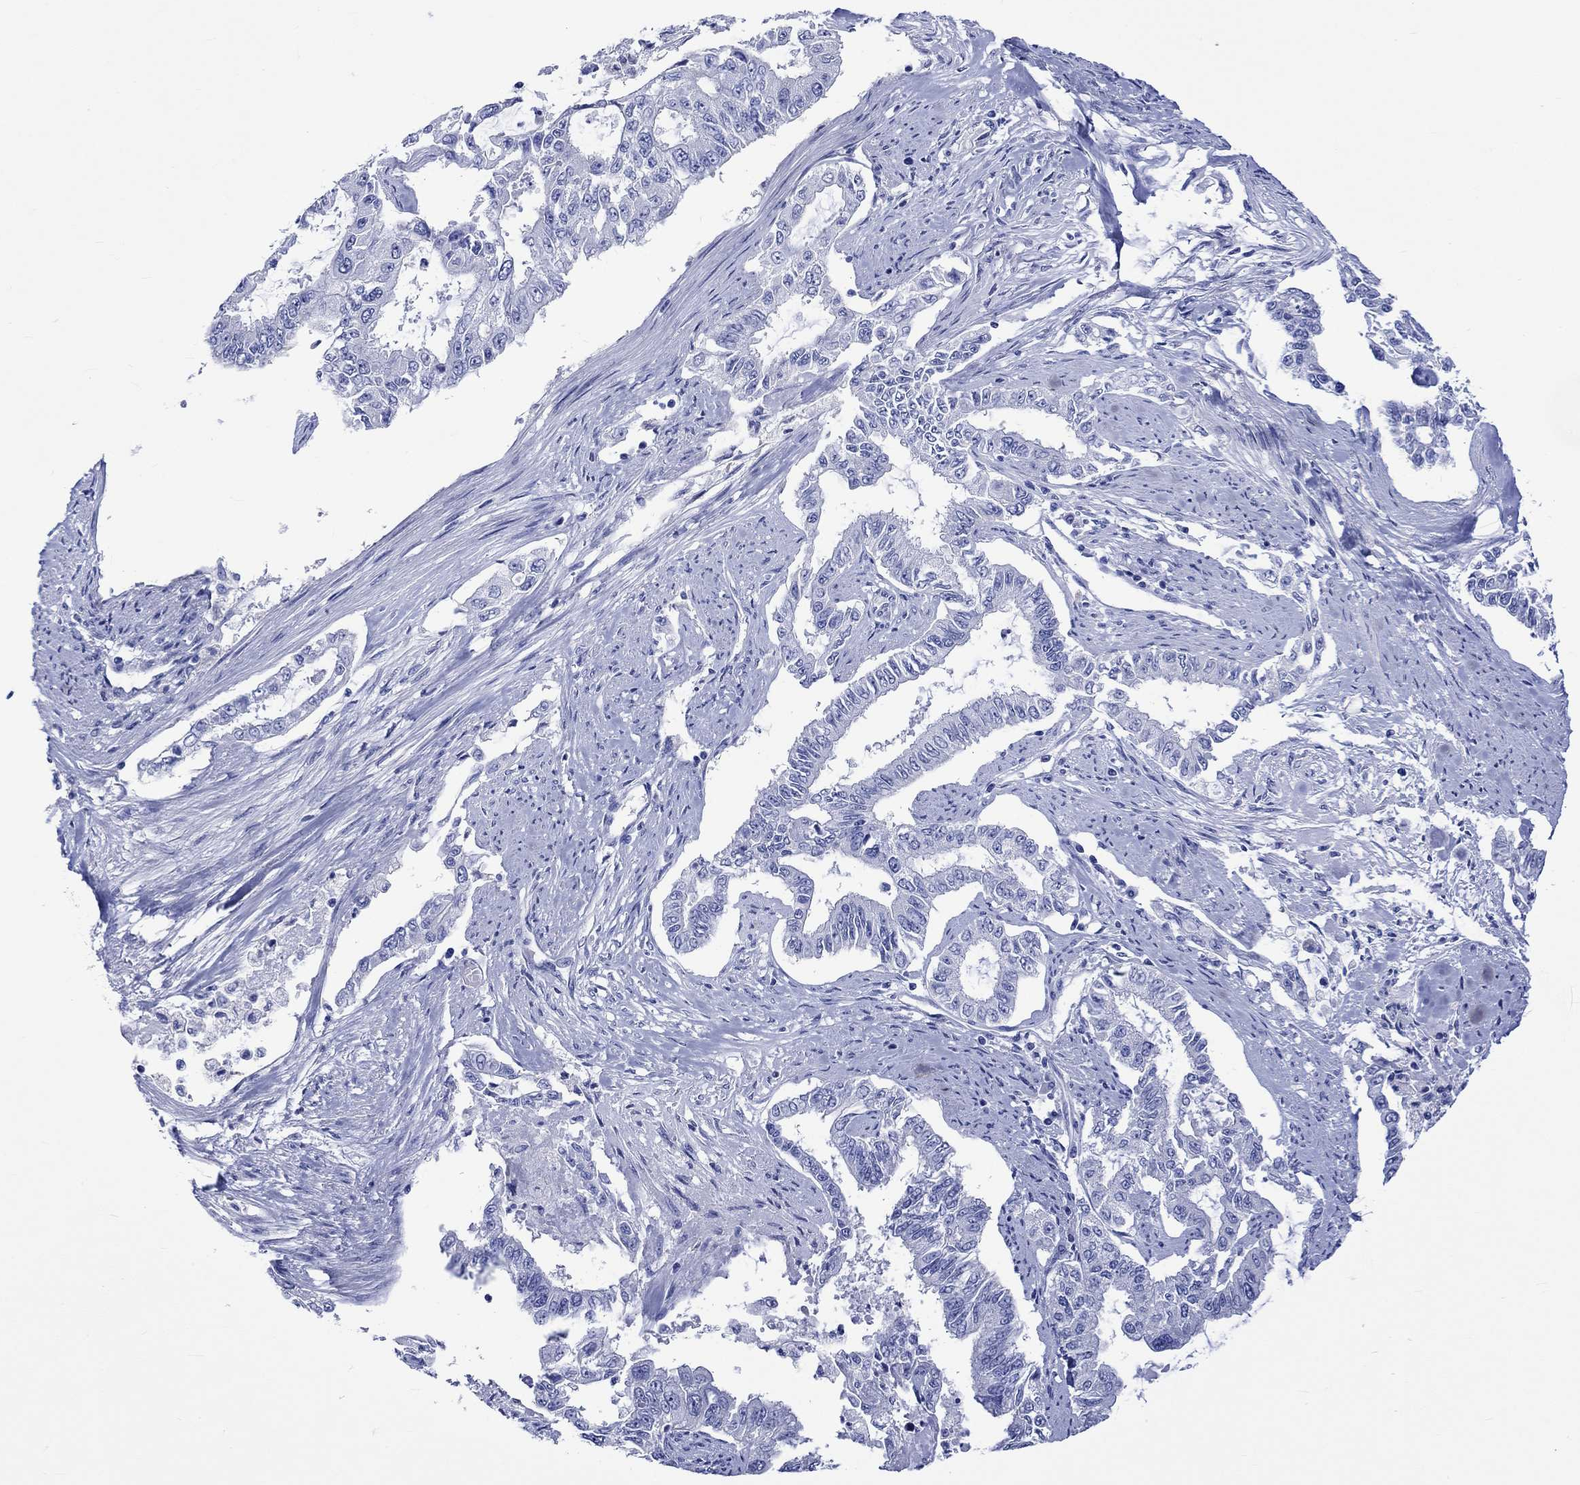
{"staining": {"intensity": "negative", "quantity": "none", "location": "none"}, "tissue": "endometrial cancer", "cell_type": "Tumor cells", "image_type": "cancer", "snomed": [{"axis": "morphology", "description": "Adenocarcinoma, NOS"}, {"axis": "topography", "description": "Uterus"}], "caption": "Immunohistochemical staining of human endometrial cancer (adenocarcinoma) exhibits no significant positivity in tumor cells.", "gene": "HARBI1", "patient": {"sex": "female", "age": 59}}